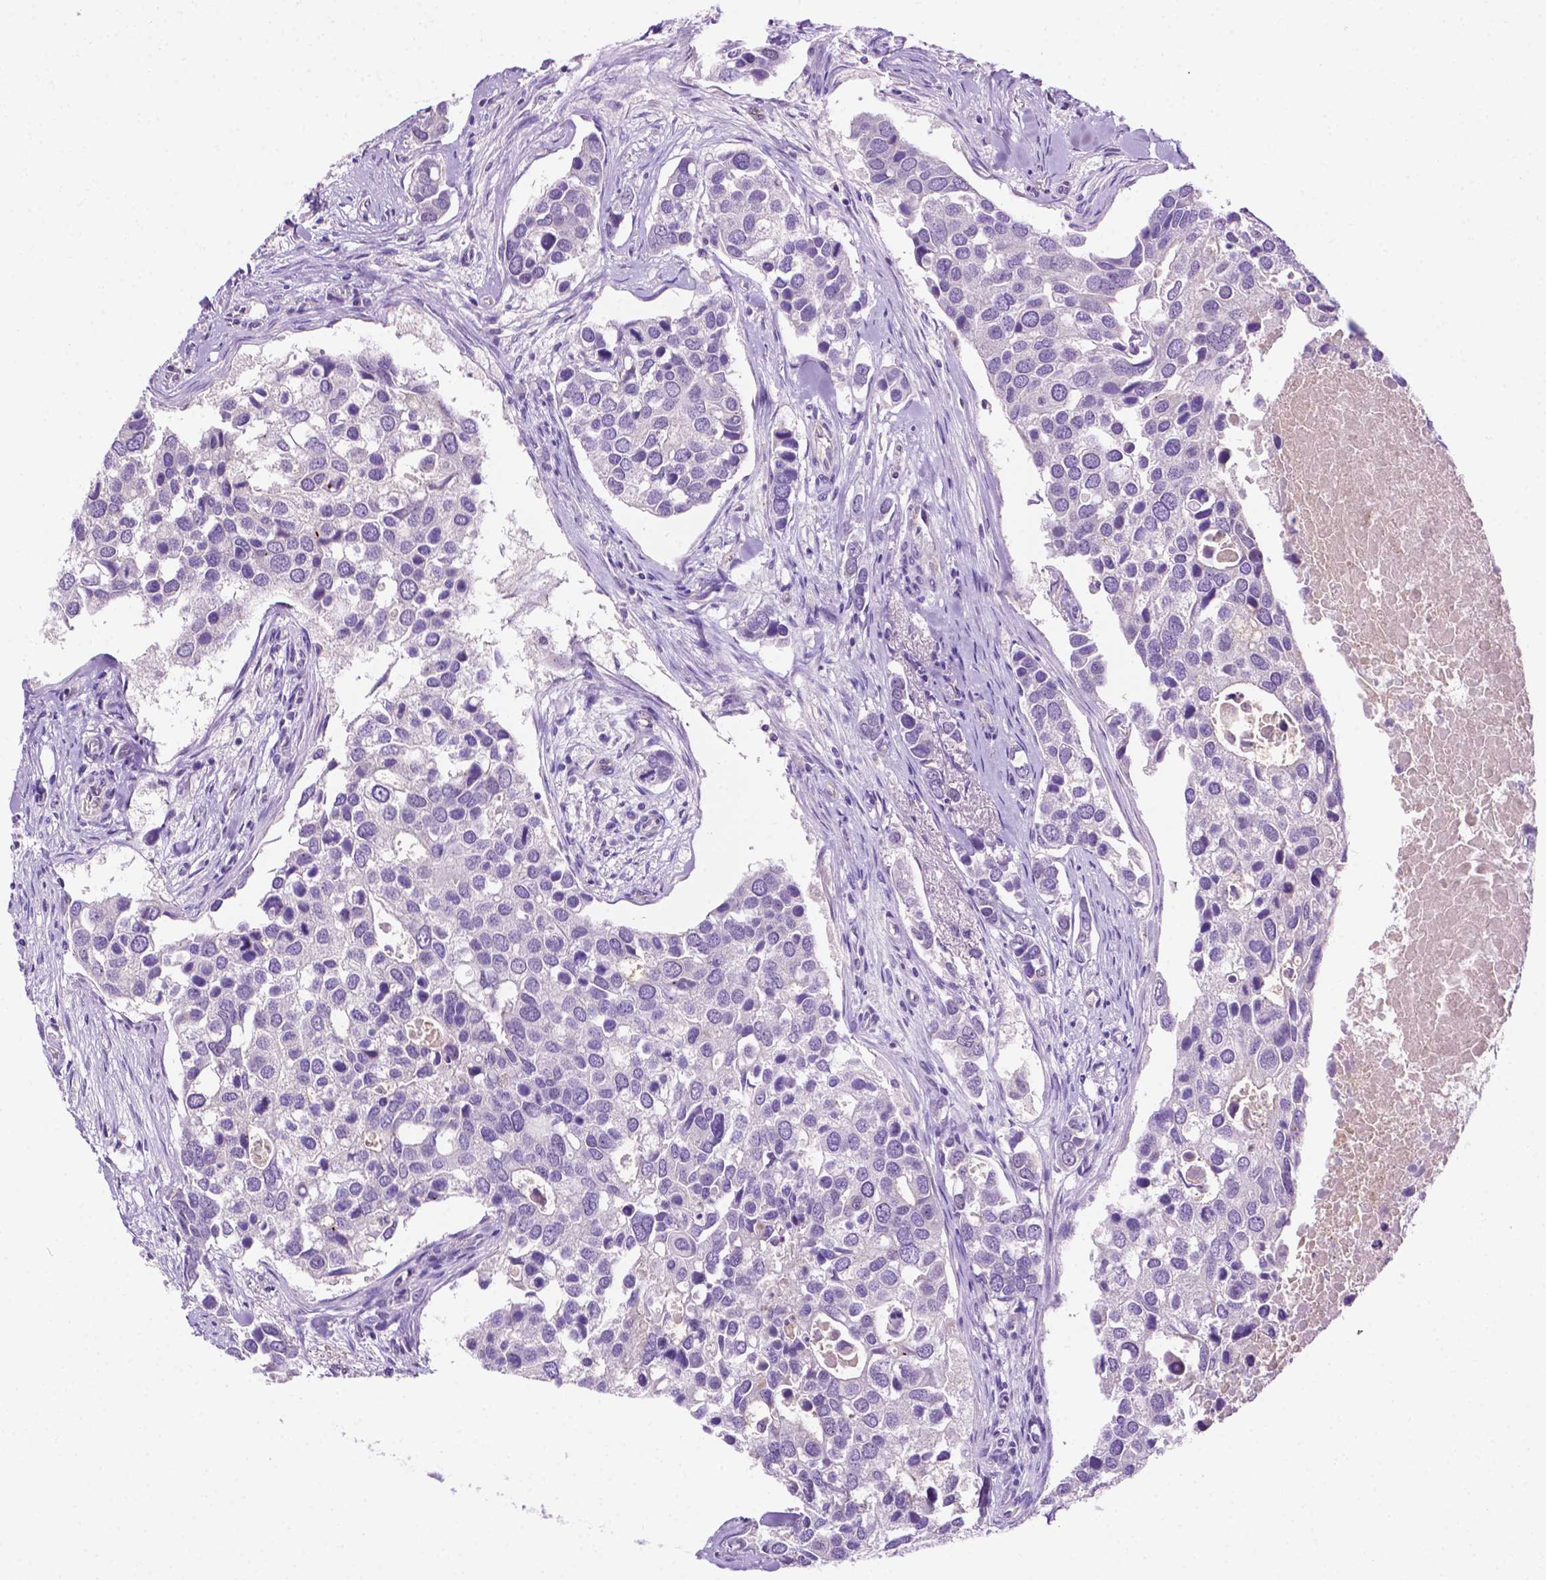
{"staining": {"intensity": "negative", "quantity": "none", "location": "none"}, "tissue": "breast cancer", "cell_type": "Tumor cells", "image_type": "cancer", "snomed": [{"axis": "morphology", "description": "Duct carcinoma"}, {"axis": "topography", "description": "Breast"}], "caption": "Tumor cells show no significant expression in intraductal carcinoma (breast). (Stains: DAB IHC with hematoxylin counter stain, Microscopy: brightfield microscopy at high magnification).", "gene": "MMP27", "patient": {"sex": "female", "age": 83}}